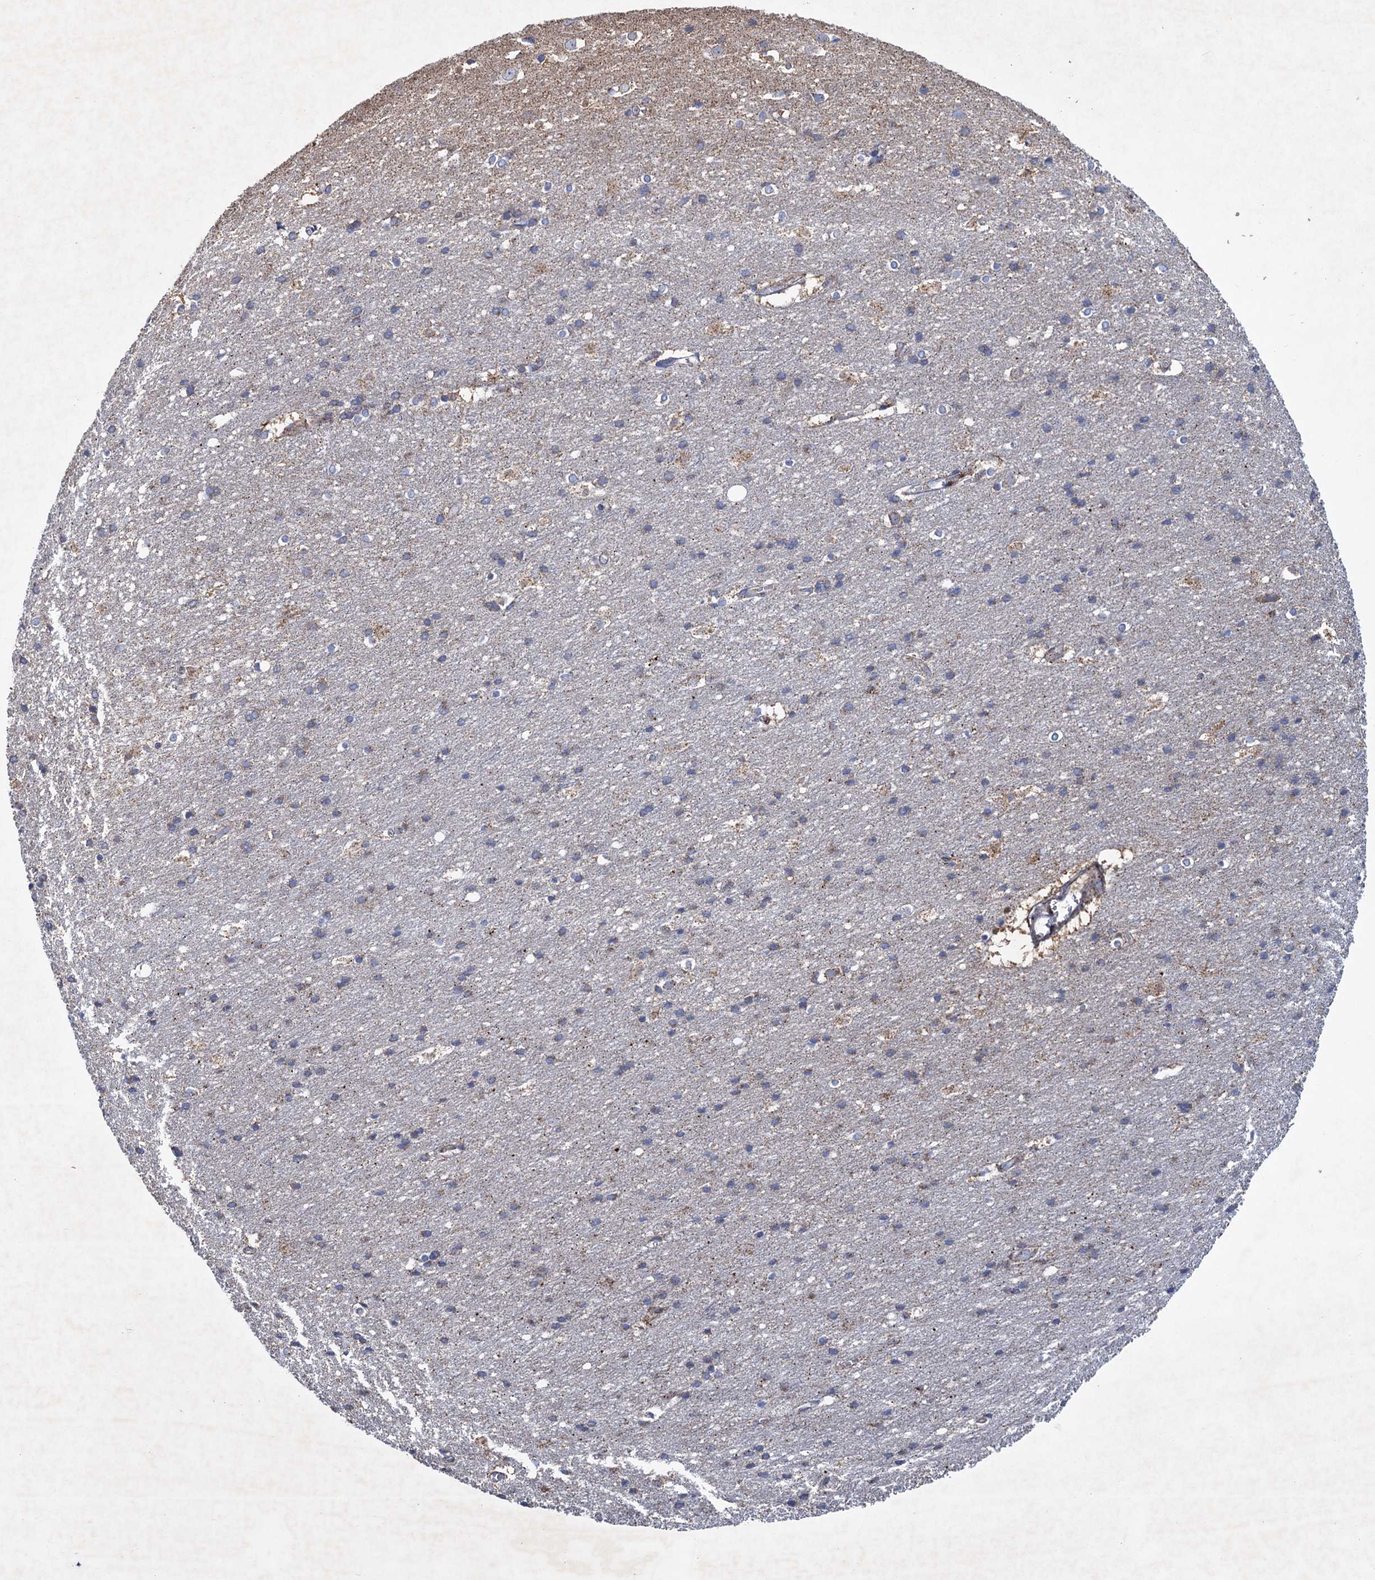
{"staining": {"intensity": "moderate", "quantity": ">75%", "location": "cytoplasmic/membranous"}, "tissue": "cerebral cortex", "cell_type": "Endothelial cells", "image_type": "normal", "snomed": [{"axis": "morphology", "description": "Normal tissue, NOS"}, {"axis": "topography", "description": "Cerebral cortex"}], "caption": "Moderate cytoplasmic/membranous protein staining is present in about >75% of endothelial cells in cerebral cortex. The protein of interest is stained brown, and the nuclei are stained in blue (DAB (3,3'-diaminobenzidine) IHC with brightfield microscopy, high magnification).", "gene": "GTPBP3", "patient": {"sex": "male", "age": 54}}